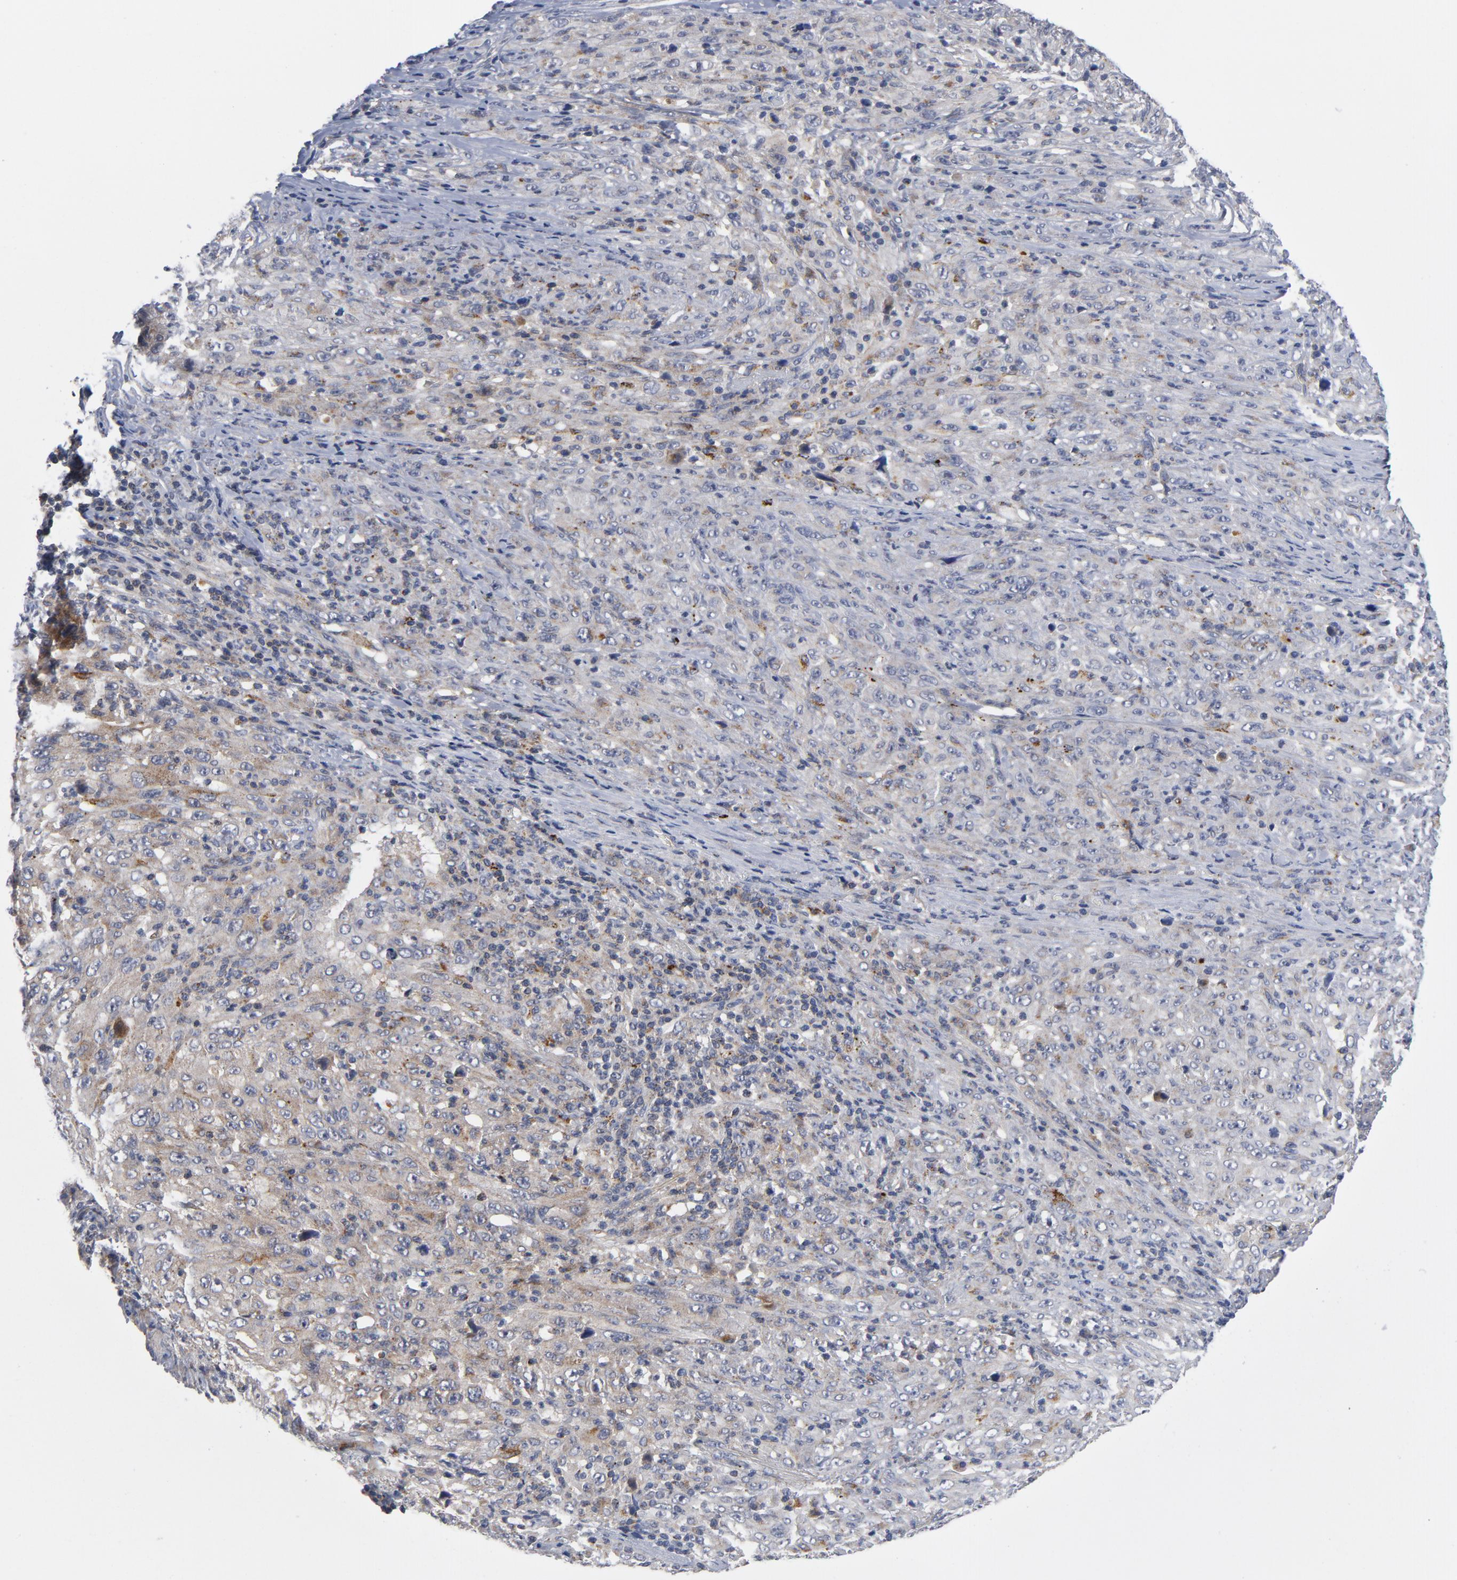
{"staining": {"intensity": "weak", "quantity": "25%-75%", "location": "cytoplasmic/membranous"}, "tissue": "melanoma", "cell_type": "Tumor cells", "image_type": "cancer", "snomed": [{"axis": "morphology", "description": "Malignant melanoma, Metastatic site"}, {"axis": "topography", "description": "Skin"}], "caption": "DAB immunohistochemical staining of malignant melanoma (metastatic site) reveals weak cytoplasmic/membranous protein expression in about 25%-75% of tumor cells. Nuclei are stained in blue.", "gene": "AKT2", "patient": {"sex": "female", "age": 56}}